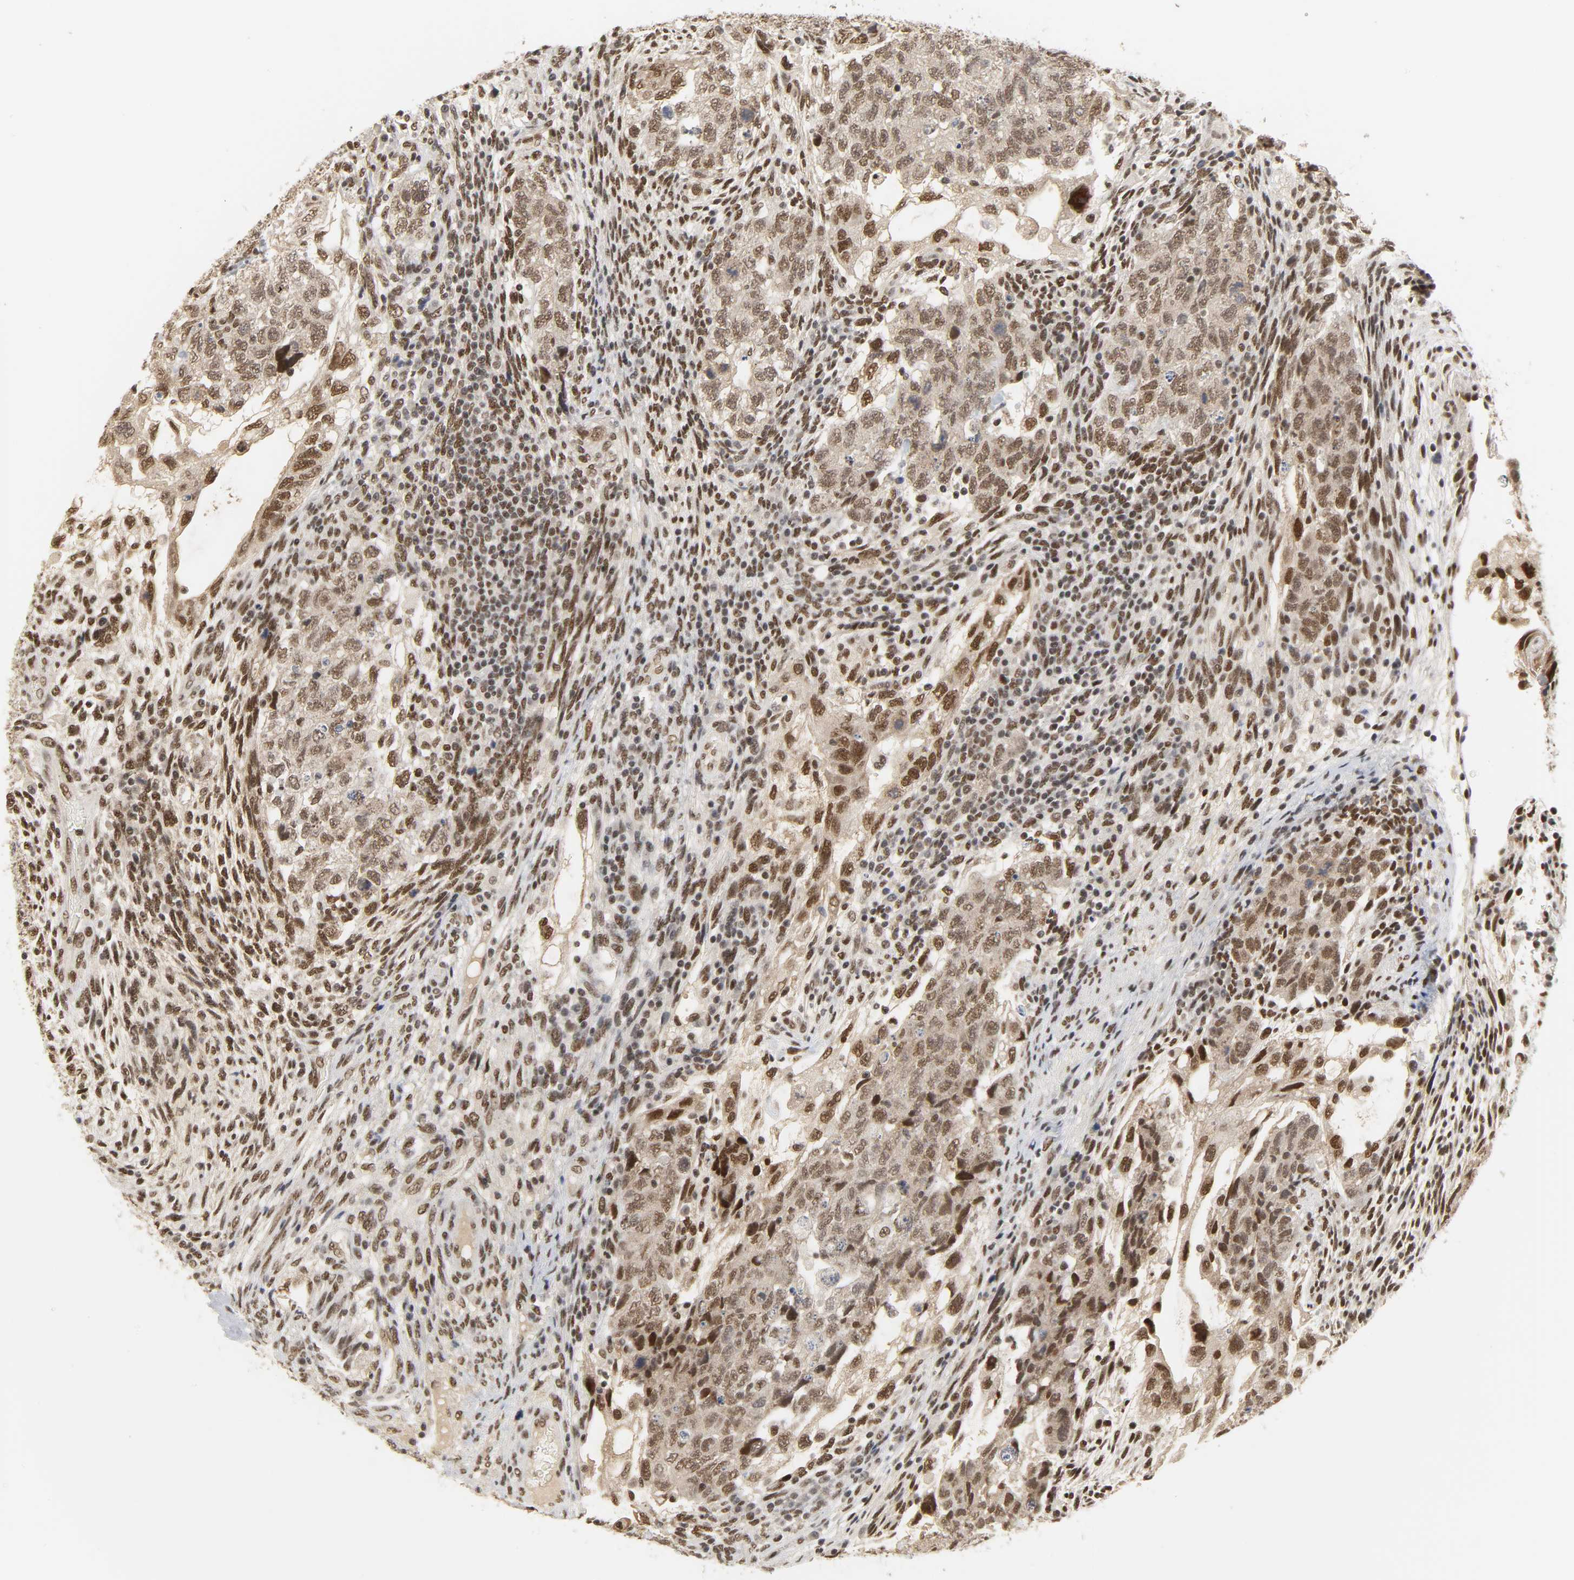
{"staining": {"intensity": "moderate", "quantity": ">75%", "location": "nuclear"}, "tissue": "testis cancer", "cell_type": "Tumor cells", "image_type": "cancer", "snomed": [{"axis": "morphology", "description": "Normal tissue, NOS"}, {"axis": "morphology", "description": "Carcinoma, Embryonal, NOS"}, {"axis": "topography", "description": "Testis"}], "caption": "Testis cancer stained with a brown dye demonstrates moderate nuclear positive positivity in about >75% of tumor cells.", "gene": "NCOA6", "patient": {"sex": "male", "age": 36}}